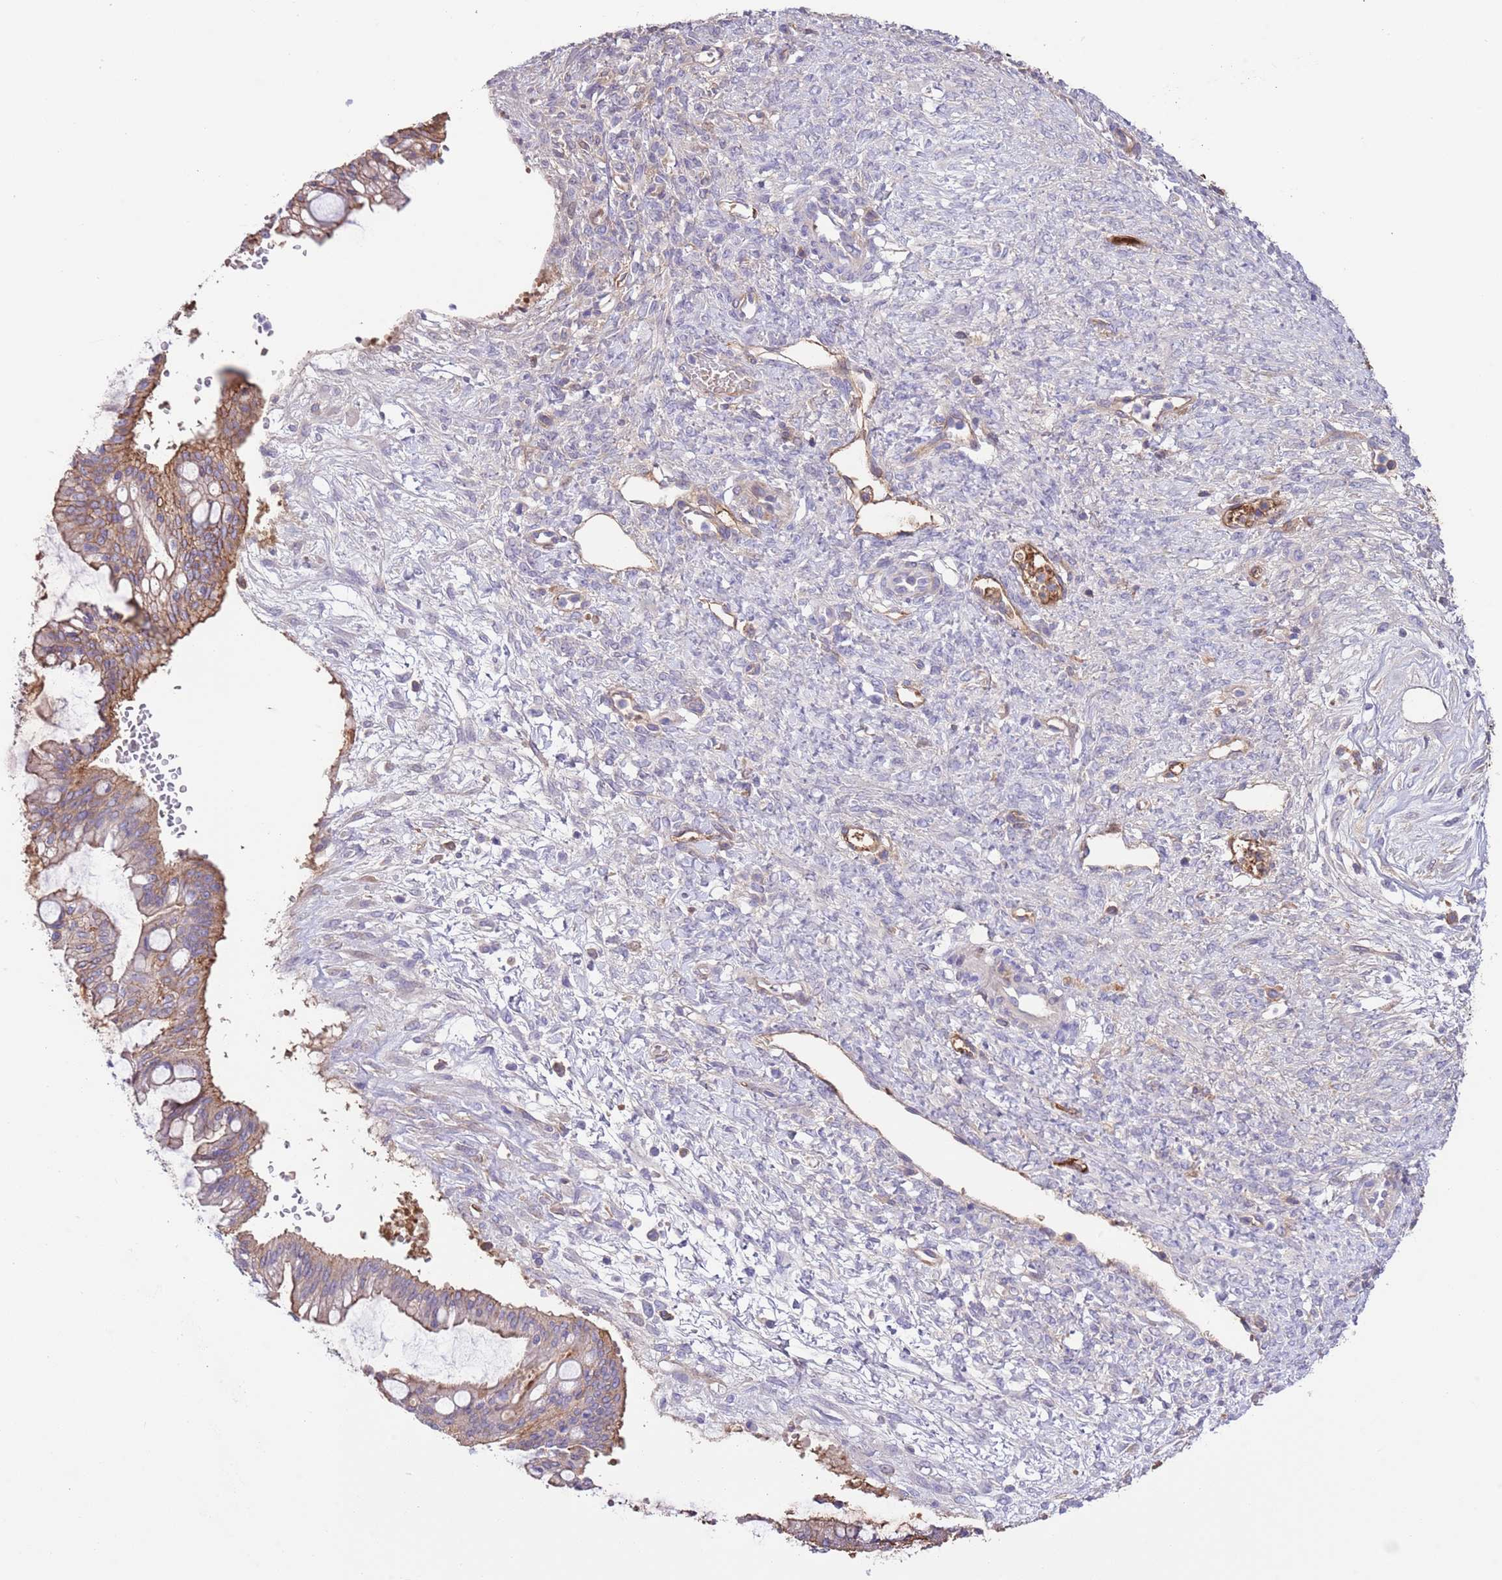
{"staining": {"intensity": "moderate", "quantity": ">75%", "location": "cytoplasmic/membranous"}, "tissue": "ovarian cancer", "cell_type": "Tumor cells", "image_type": "cancer", "snomed": [{"axis": "morphology", "description": "Cystadenocarcinoma, mucinous, NOS"}, {"axis": "topography", "description": "Ovary"}], "caption": "Protein expression analysis of ovarian cancer (mucinous cystadenocarcinoma) reveals moderate cytoplasmic/membranous staining in approximately >75% of tumor cells.", "gene": "IGF1", "patient": {"sex": "female", "age": 73}}